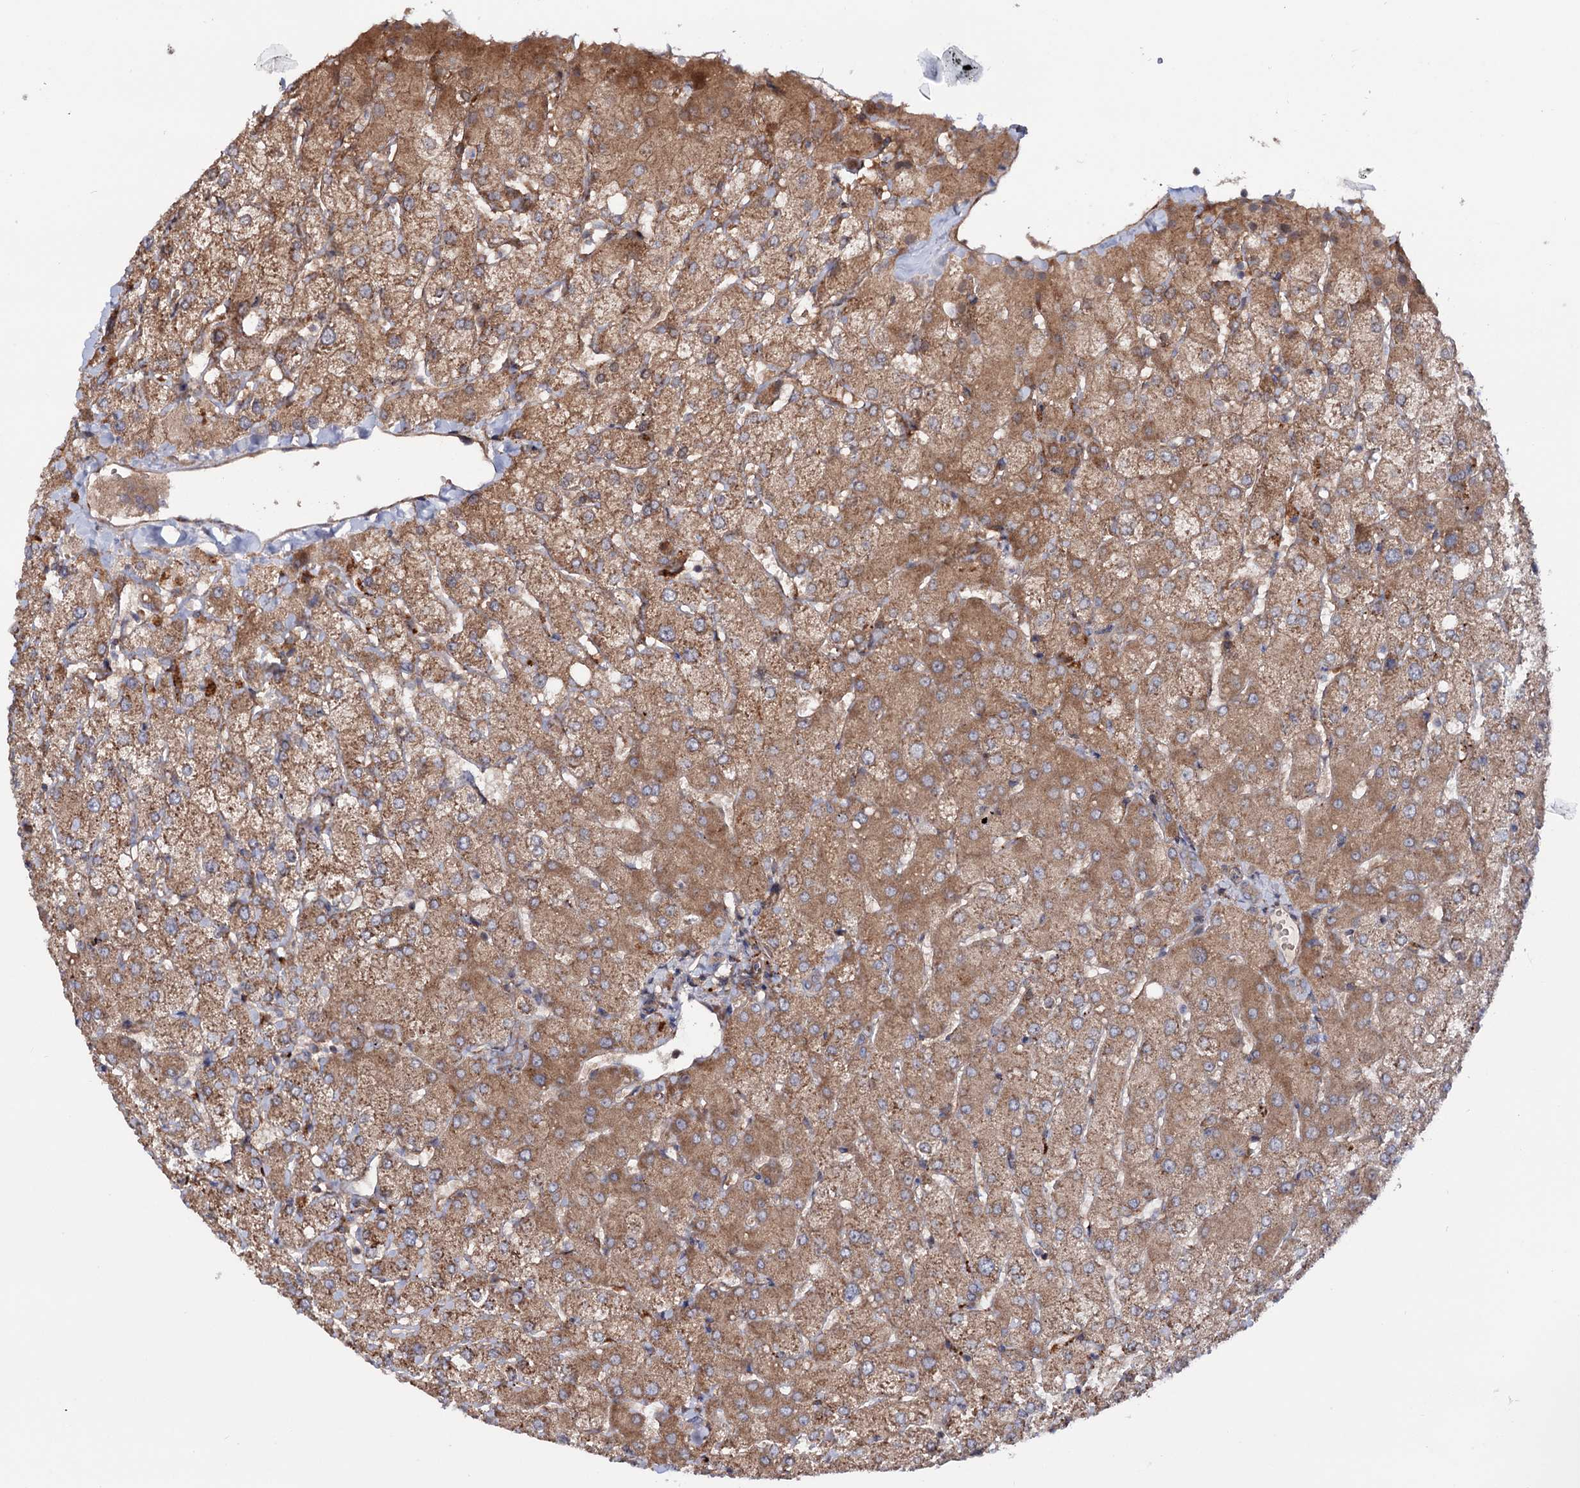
{"staining": {"intensity": "weak", "quantity": "25%-75%", "location": "cytoplasmic/membranous"}, "tissue": "liver", "cell_type": "Cholangiocytes", "image_type": "normal", "snomed": [{"axis": "morphology", "description": "Normal tissue, NOS"}, {"axis": "topography", "description": "Liver"}], "caption": "Immunohistochemistry (IHC) (DAB (3,3'-diaminobenzidine)) staining of normal human liver exhibits weak cytoplasmic/membranous protein positivity in about 25%-75% of cholangiocytes. The staining was performed using DAB, with brown indicating positive protein expression. Nuclei are stained blue with hematoxylin.", "gene": "FERMT2", "patient": {"sex": "female", "age": 54}}